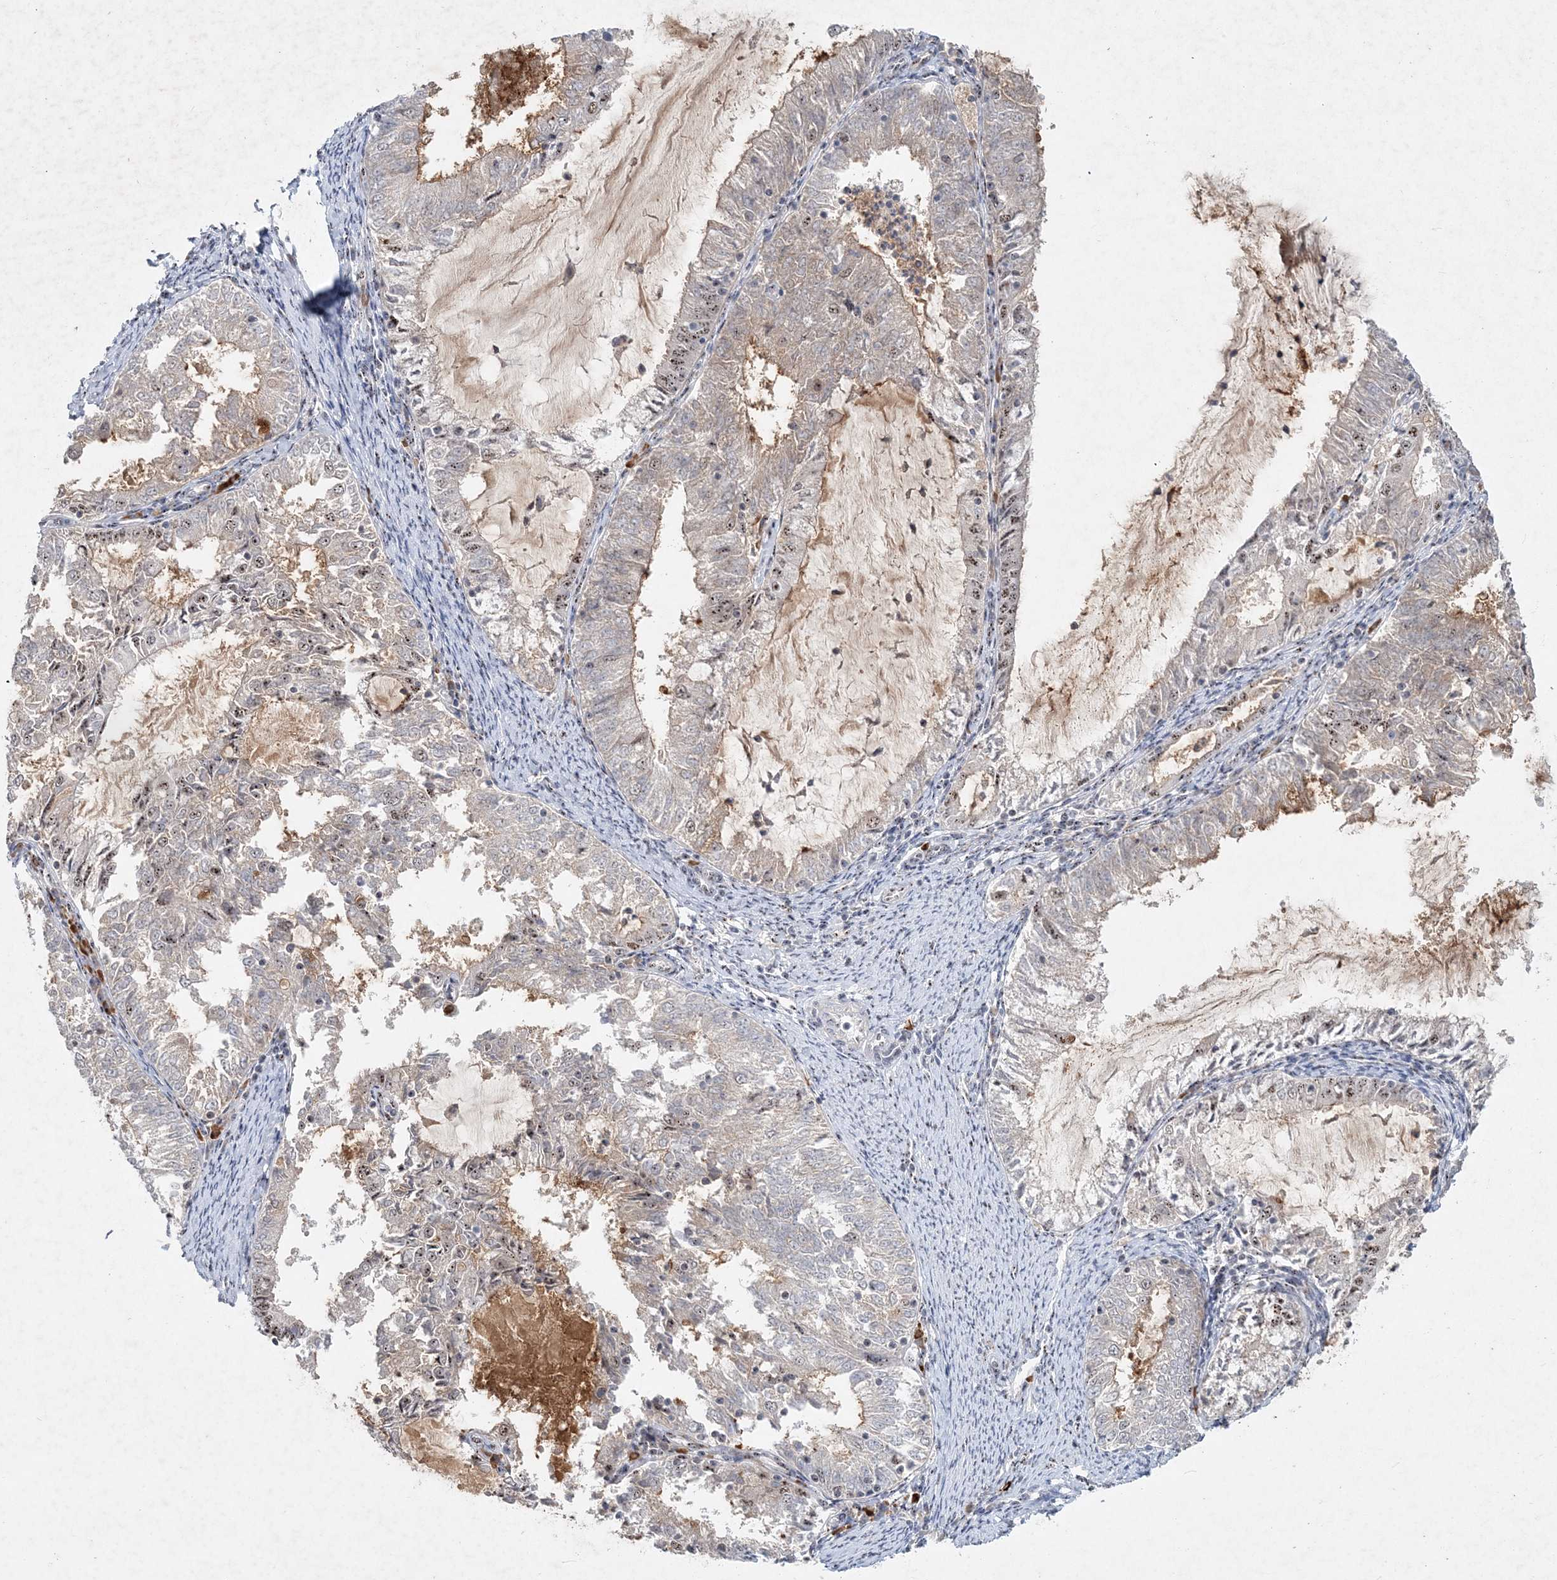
{"staining": {"intensity": "weak", "quantity": "<25%", "location": "cytoplasmic/membranous"}, "tissue": "endometrial cancer", "cell_type": "Tumor cells", "image_type": "cancer", "snomed": [{"axis": "morphology", "description": "Adenocarcinoma, NOS"}, {"axis": "topography", "description": "Endometrium"}], "caption": "An image of endometrial cancer (adenocarcinoma) stained for a protein reveals no brown staining in tumor cells. (DAB (3,3'-diaminobenzidine) IHC, high magnification).", "gene": "GIN1", "patient": {"sex": "female", "age": 57}}